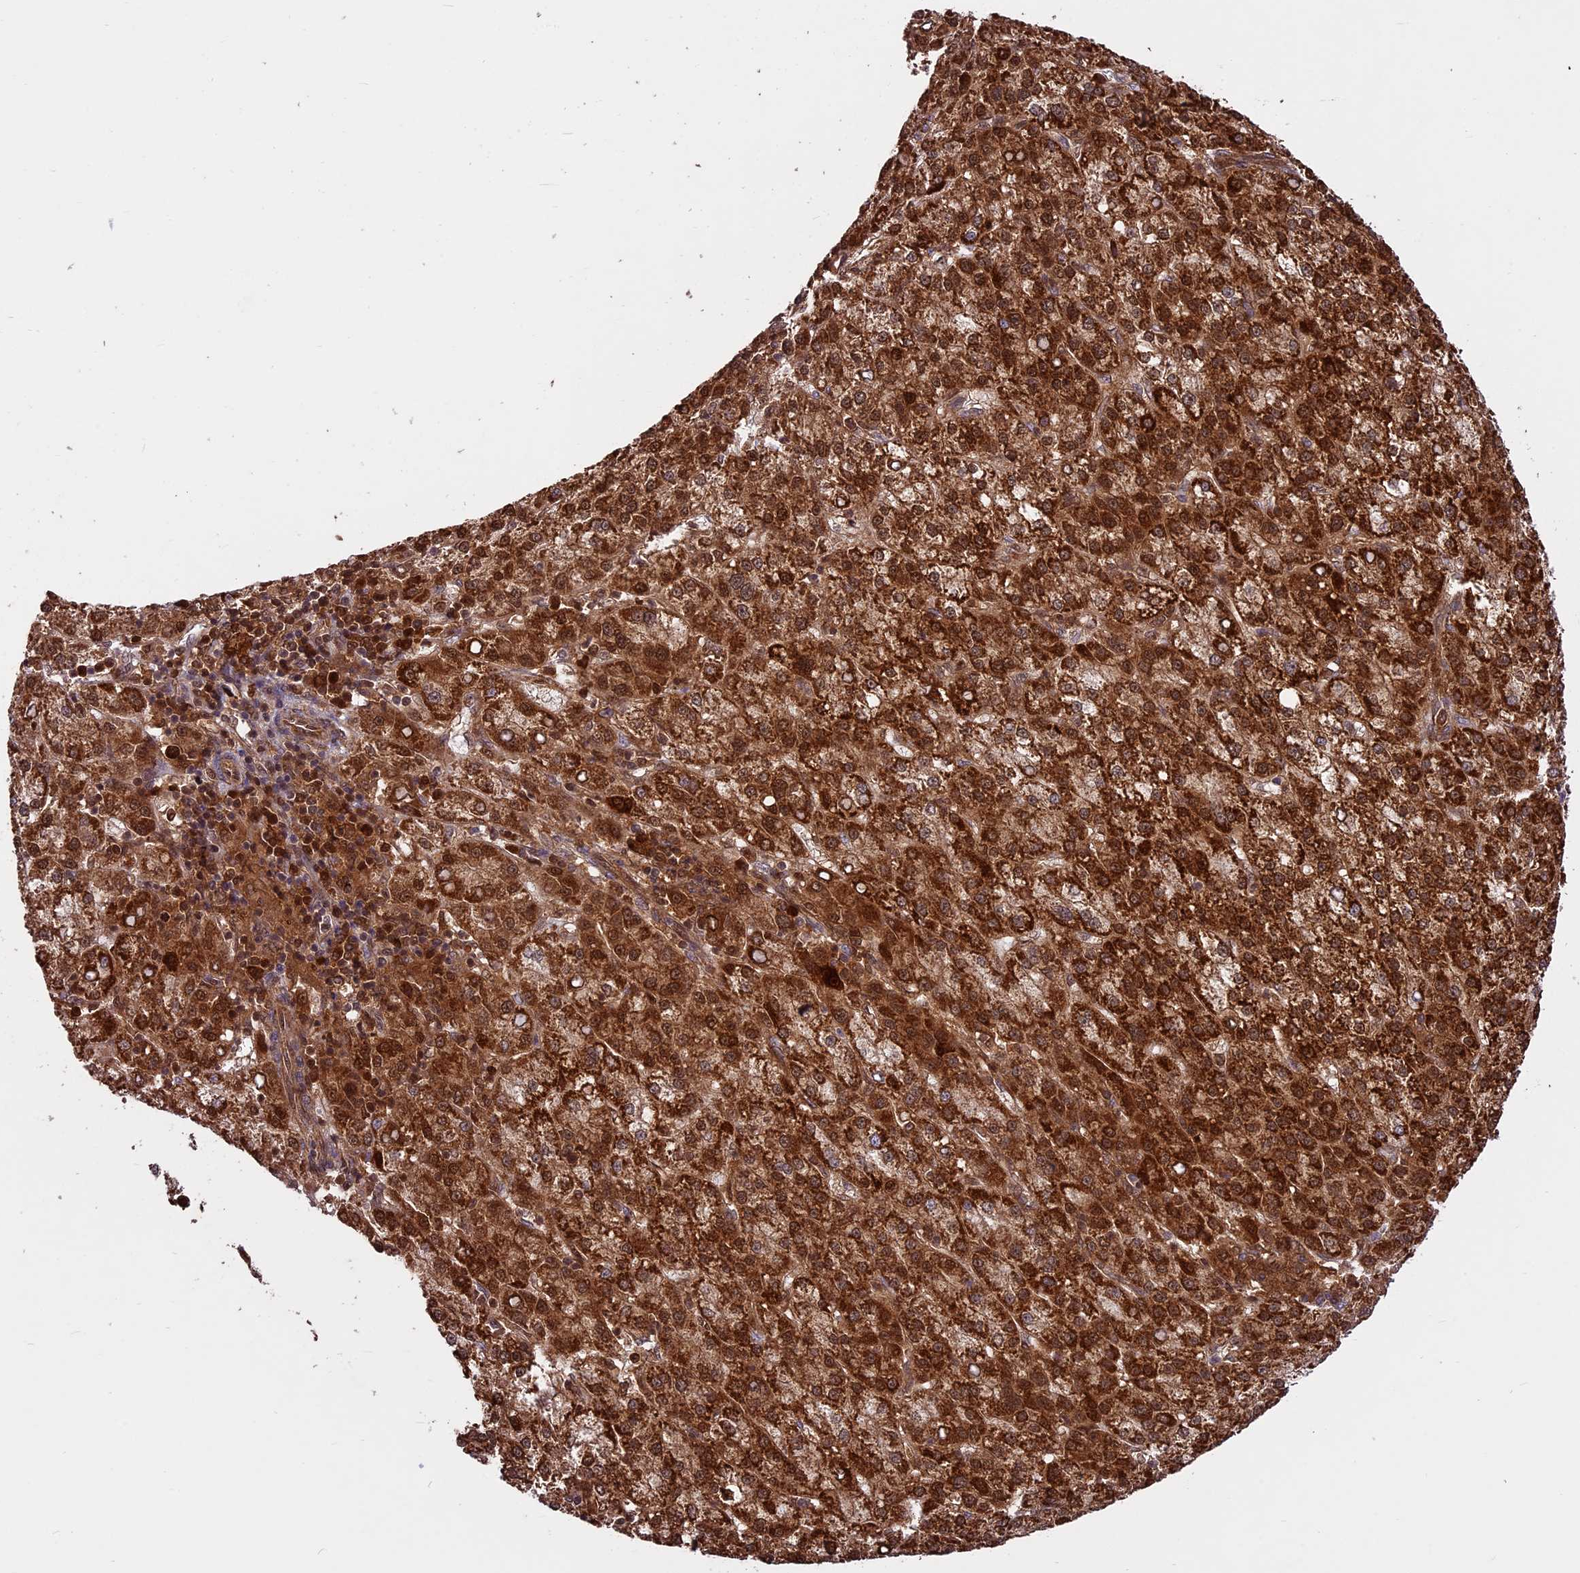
{"staining": {"intensity": "strong", "quantity": ">75%", "location": "cytoplasmic/membranous,nuclear"}, "tissue": "liver cancer", "cell_type": "Tumor cells", "image_type": "cancer", "snomed": [{"axis": "morphology", "description": "Carcinoma, Hepatocellular, NOS"}, {"axis": "topography", "description": "Liver"}], "caption": "Immunohistochemical staining of hepatocellular carcinoma (liver) reveals high levels of strong cytoplasmic/membranous and nuclear protein positivity in approximately >75% of tumor cells.", "gene": "COX17", "patient": {"sex": "female", "age": 58}}